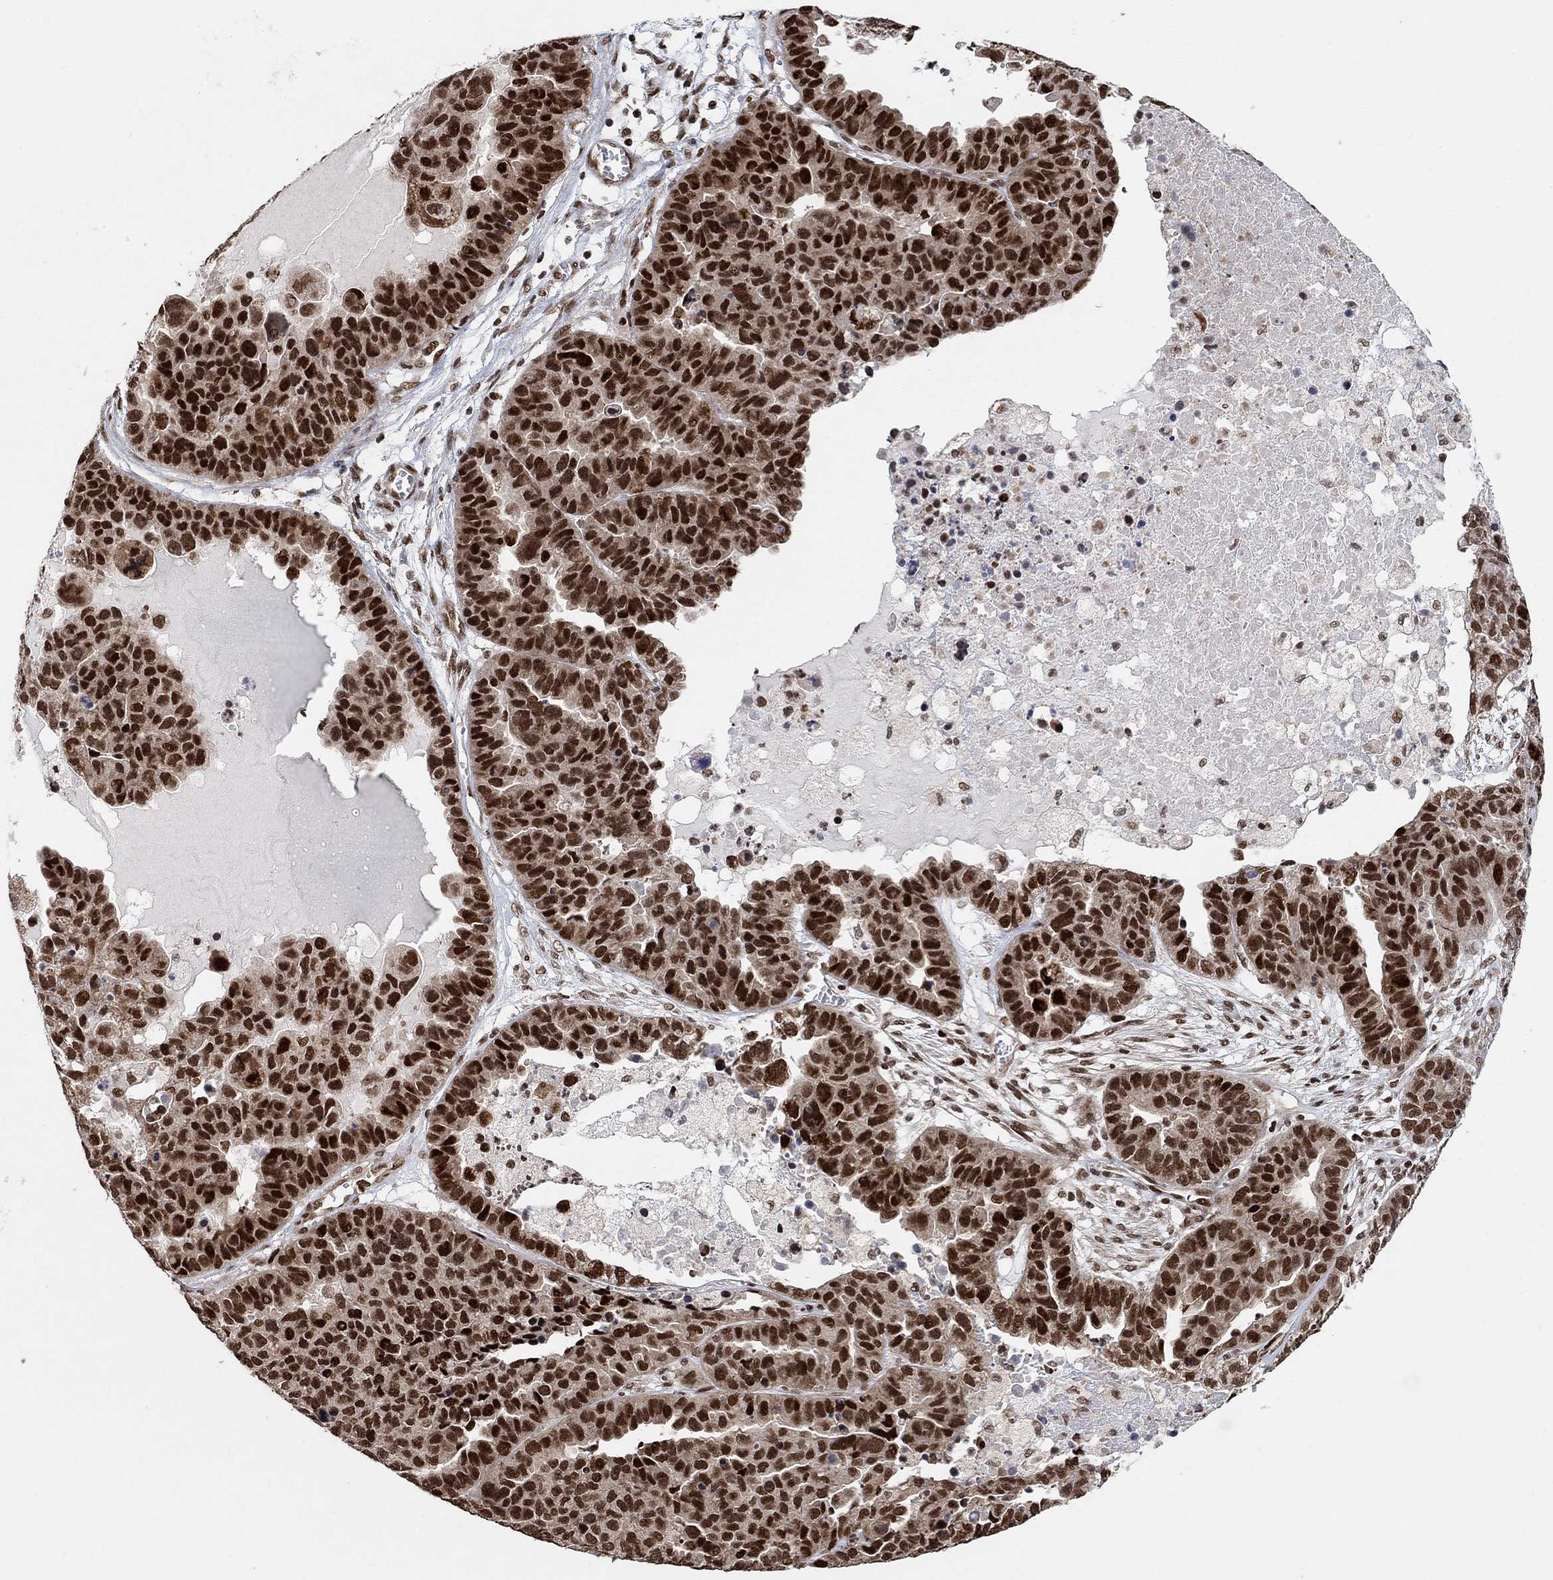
{"staining": {"intensity": "strong", "quantity": ">75%", "location": "nuclear"}, "tissue": "ovarian cancer", "cell_type": "Tumor cells", "image_type": "cancer", "snomed": [{"axis": "morphology", "description": "Cystadenocarcinoma, serous, NOS"}, {"axis": "topography", "description": "Ovary"}], "caption": "IHC of human ovarian cancer (serous cystadenocarcinoma) demonstrates high levels of strong nuclear staining in approximately >75% of tumor cells.", "gene": "E4F1", "patient": {"sex": "female", "age": 87}}